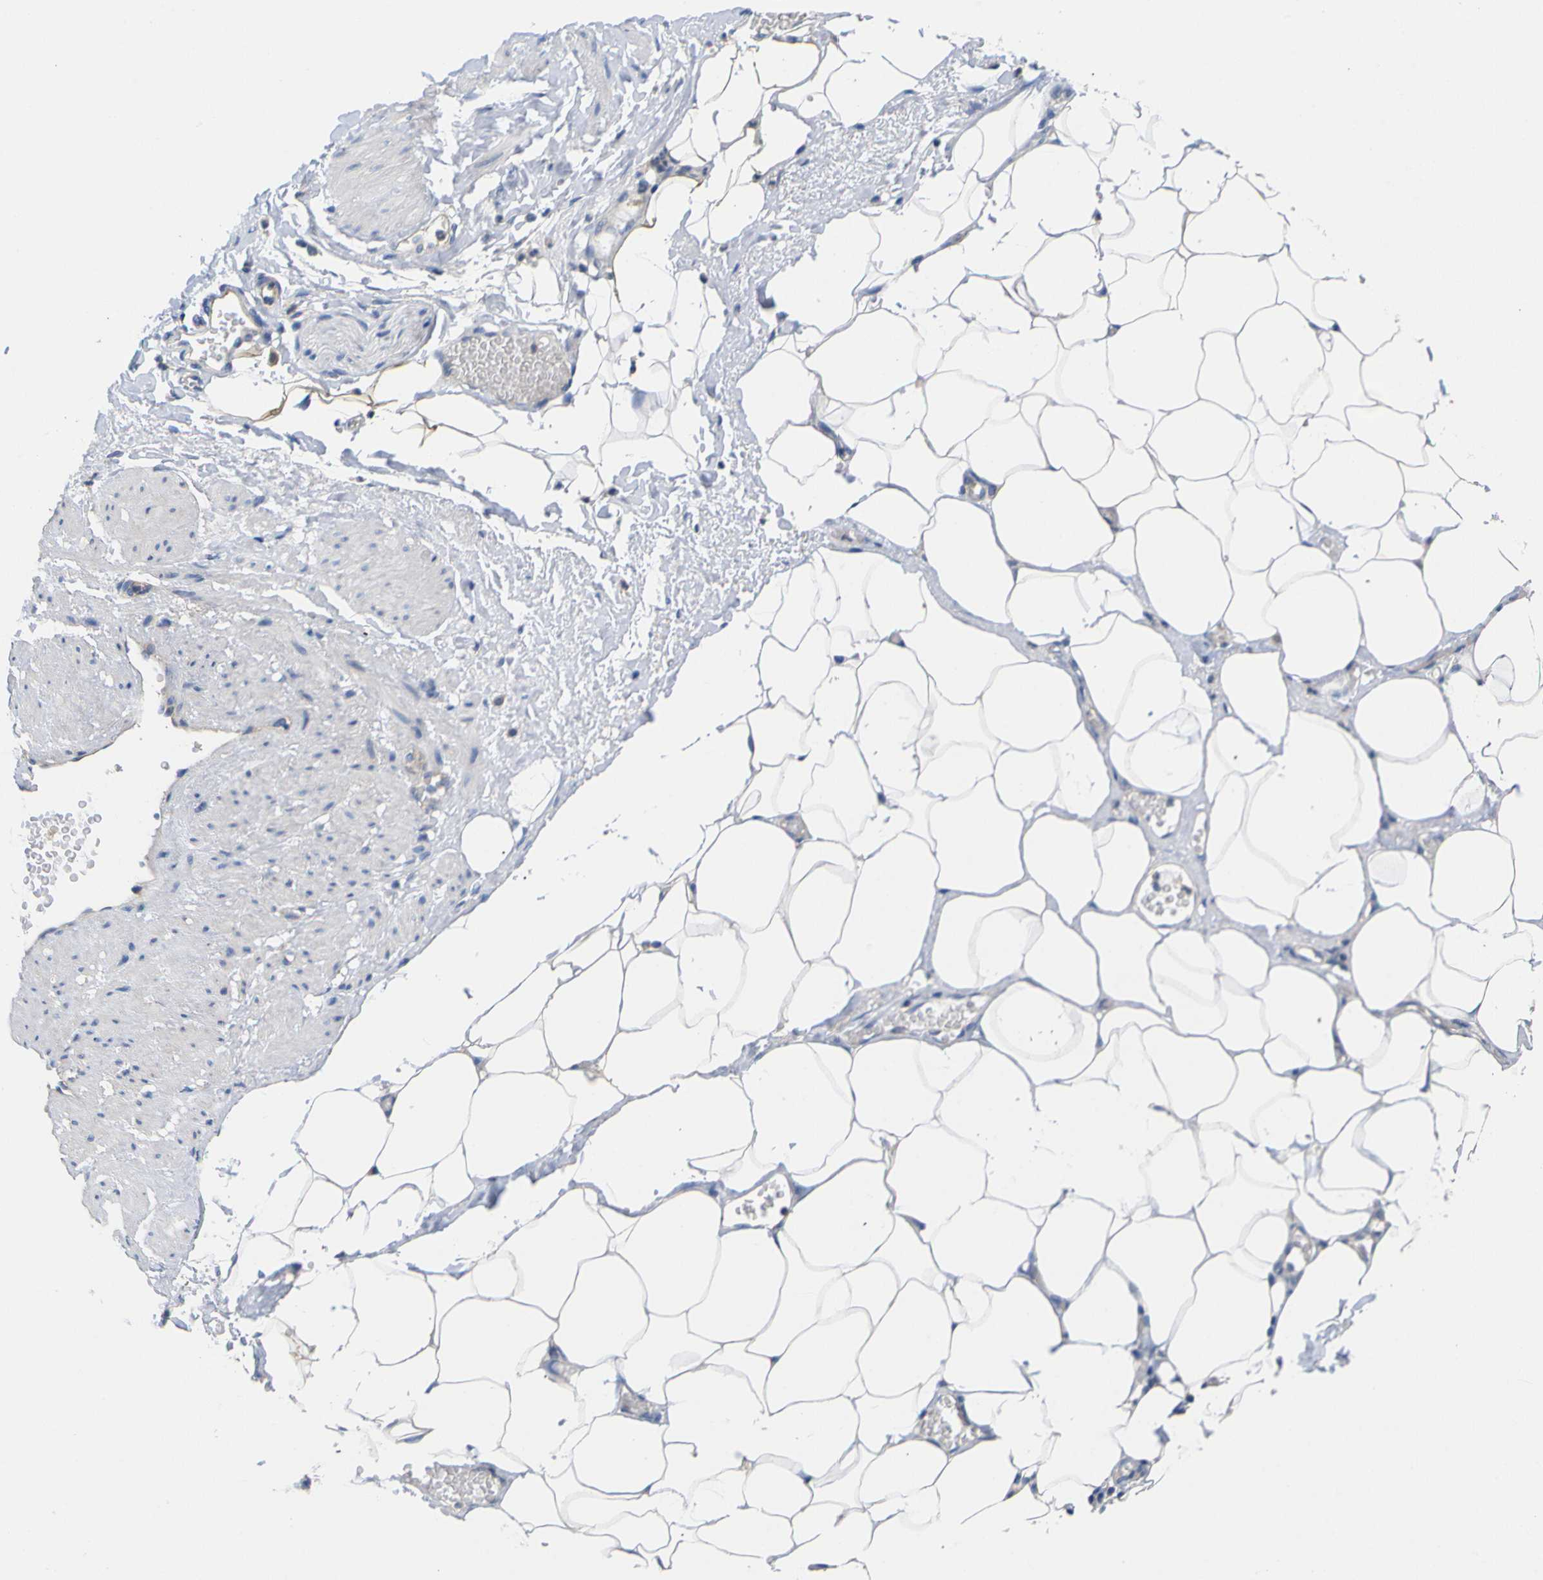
{"staining": {"intensity": "weak", "quantity": ">75%", "location": "cytoplasmic/membranous"}, "tissue": "adipose tissue", "cell_type": "Adipocytes", "image_type": "normal", "snomed": [{"axis": "morphology", "description": "Normal tissue, NOS"}, {"axis": "topography", "description": "Soft tissue"}, {"axis": "topography", "description": "Vascular tissue"}], "caption": "A histopathology image of adipose tissue stained for a protein displays weak cytoplasmic/membranous brown staining in adipocytes. The protein is shown in brown color, while the nuclei are stained blue.", "gene": "USH1C", "patient": {"sex": "female", "age": 35}}